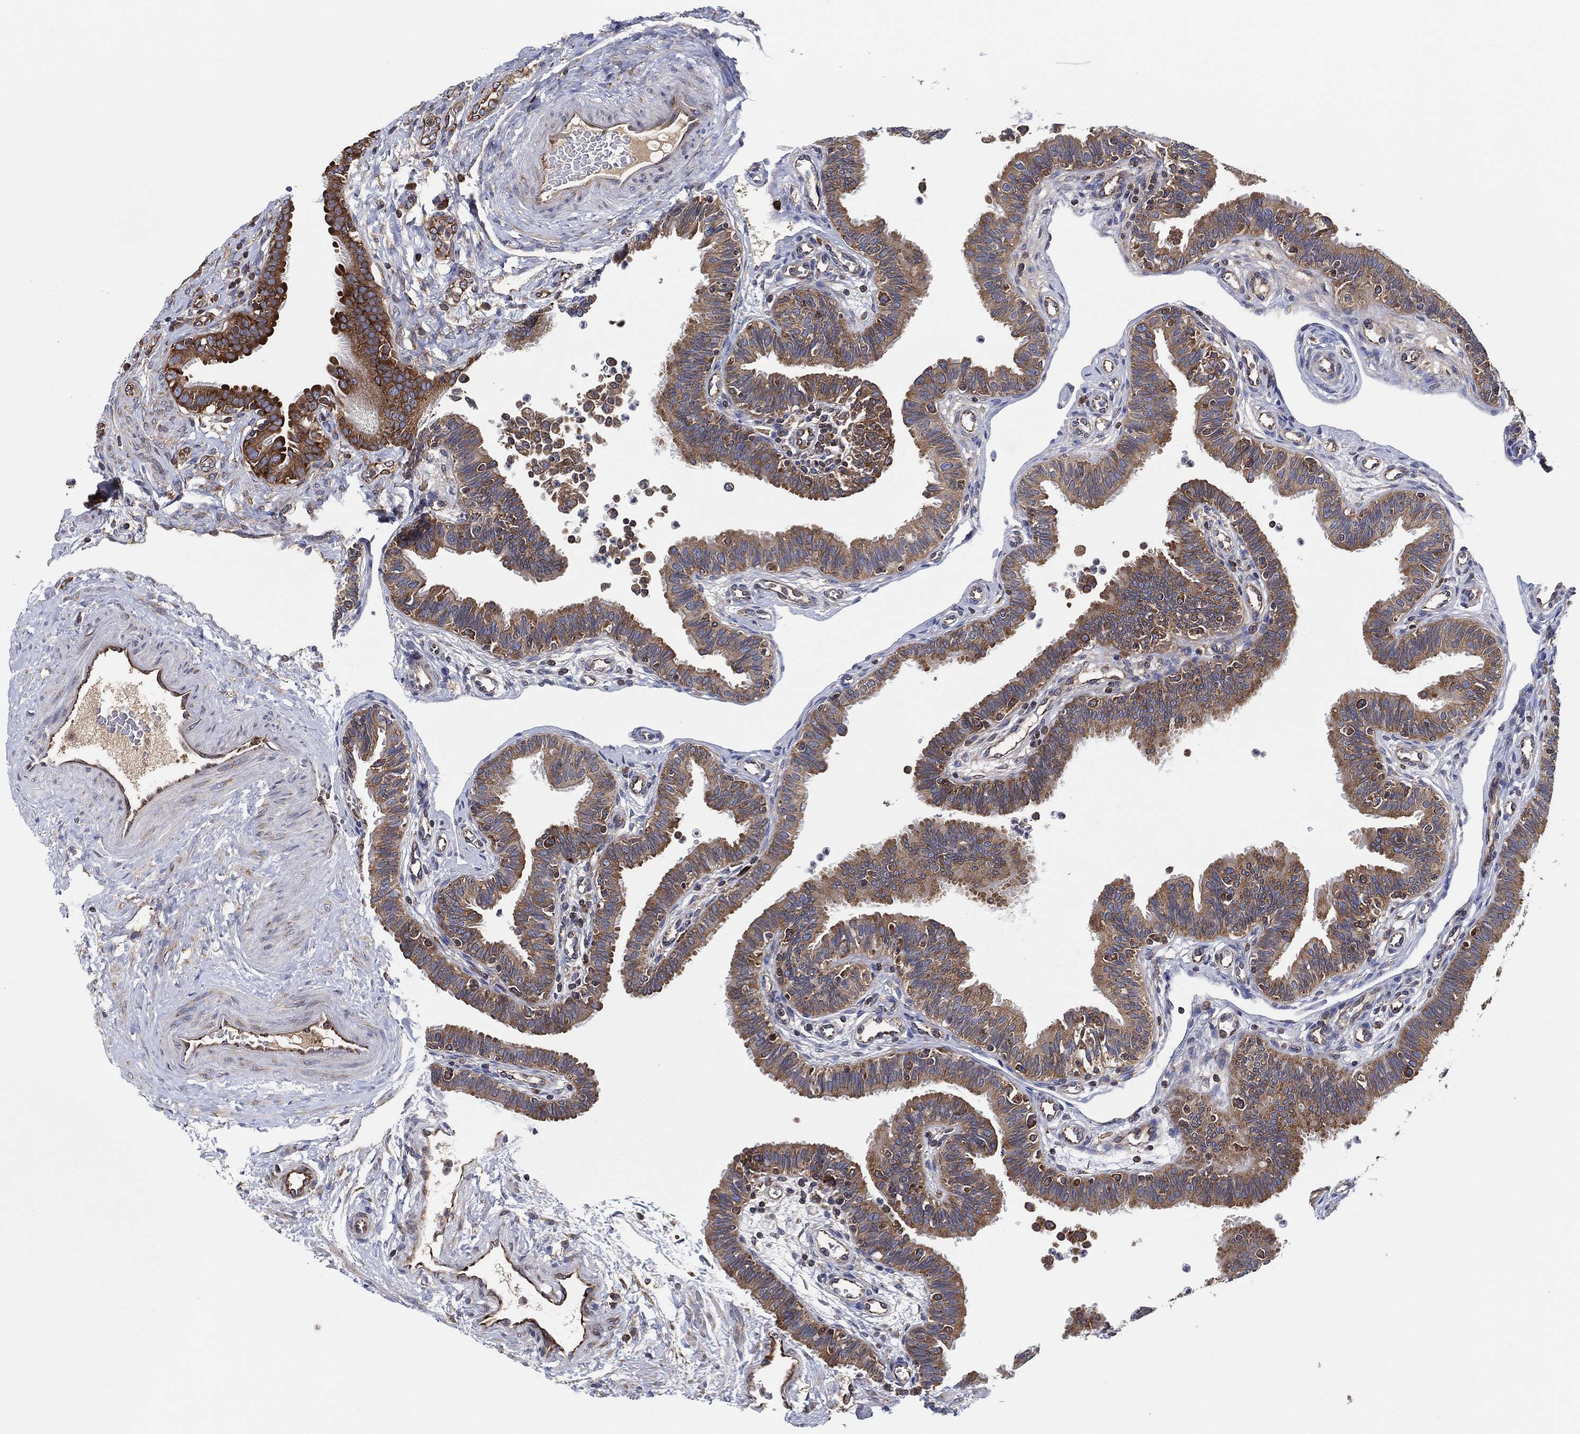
{"staining": {"intensity": "strong", "quantity": "25%-75%", "location": "cytoplasmic/membranous"}, "tissue": "fallopian tube", "cell_type": "Glandular cells", "image_type": "normal", "snomed": [{"axis": "morphology", "description": "Normal tissue, NOS"}, {"axis": "topography", "description": "Fallopian tube"}], "caption": "Unremarkable fallopian tube exhibits strong cytoplasmic/membranous staining in about 25%-75% of glandular cells.", "gene": "EIF2S2", "patient": {"sex": "female", "age": 36}}